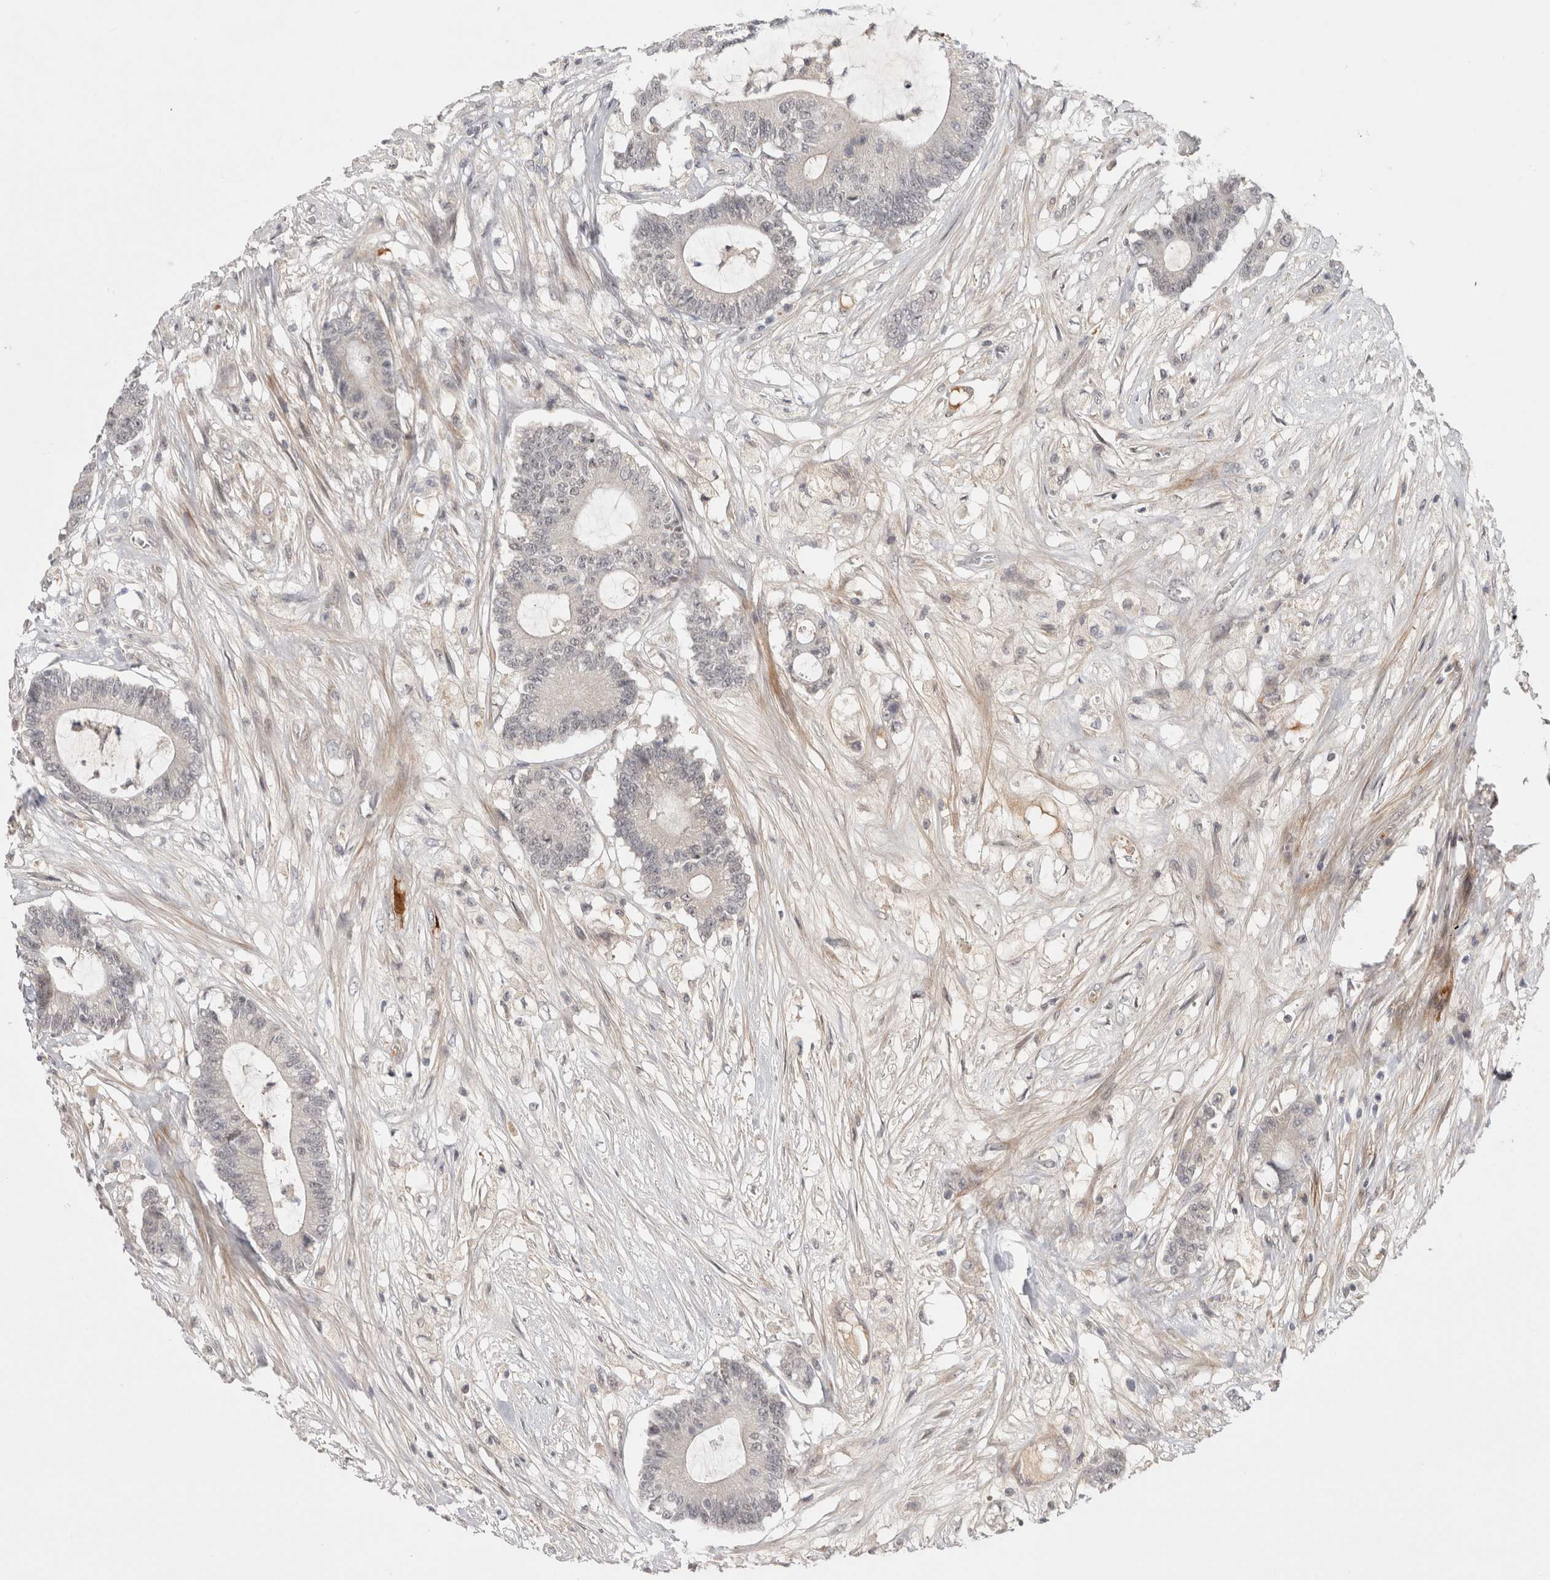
{"staining": {"intensity": "negative", "quantity": "none", "location": "none"}, "tissue": "colorectal cancer", "cell_type": "Tumor cells", "image_type": "cancer", "snomed": [{"axis": "morphology", "description": "Adenocarcinoma, NOS"}, {"axis": "topography", "description": "Colon"}], "caption": "An immunohistochemistry photomicrograph of colorectal cancer is shown. There is no staining in tumor cells of colorectal cancer. (DAB (3,3'-diaminobenzidine) IHC visualized using brightfield microscopy, high magnification).", "gene": "ZNF318", "patient": {"sex": "female", "age": 84}}